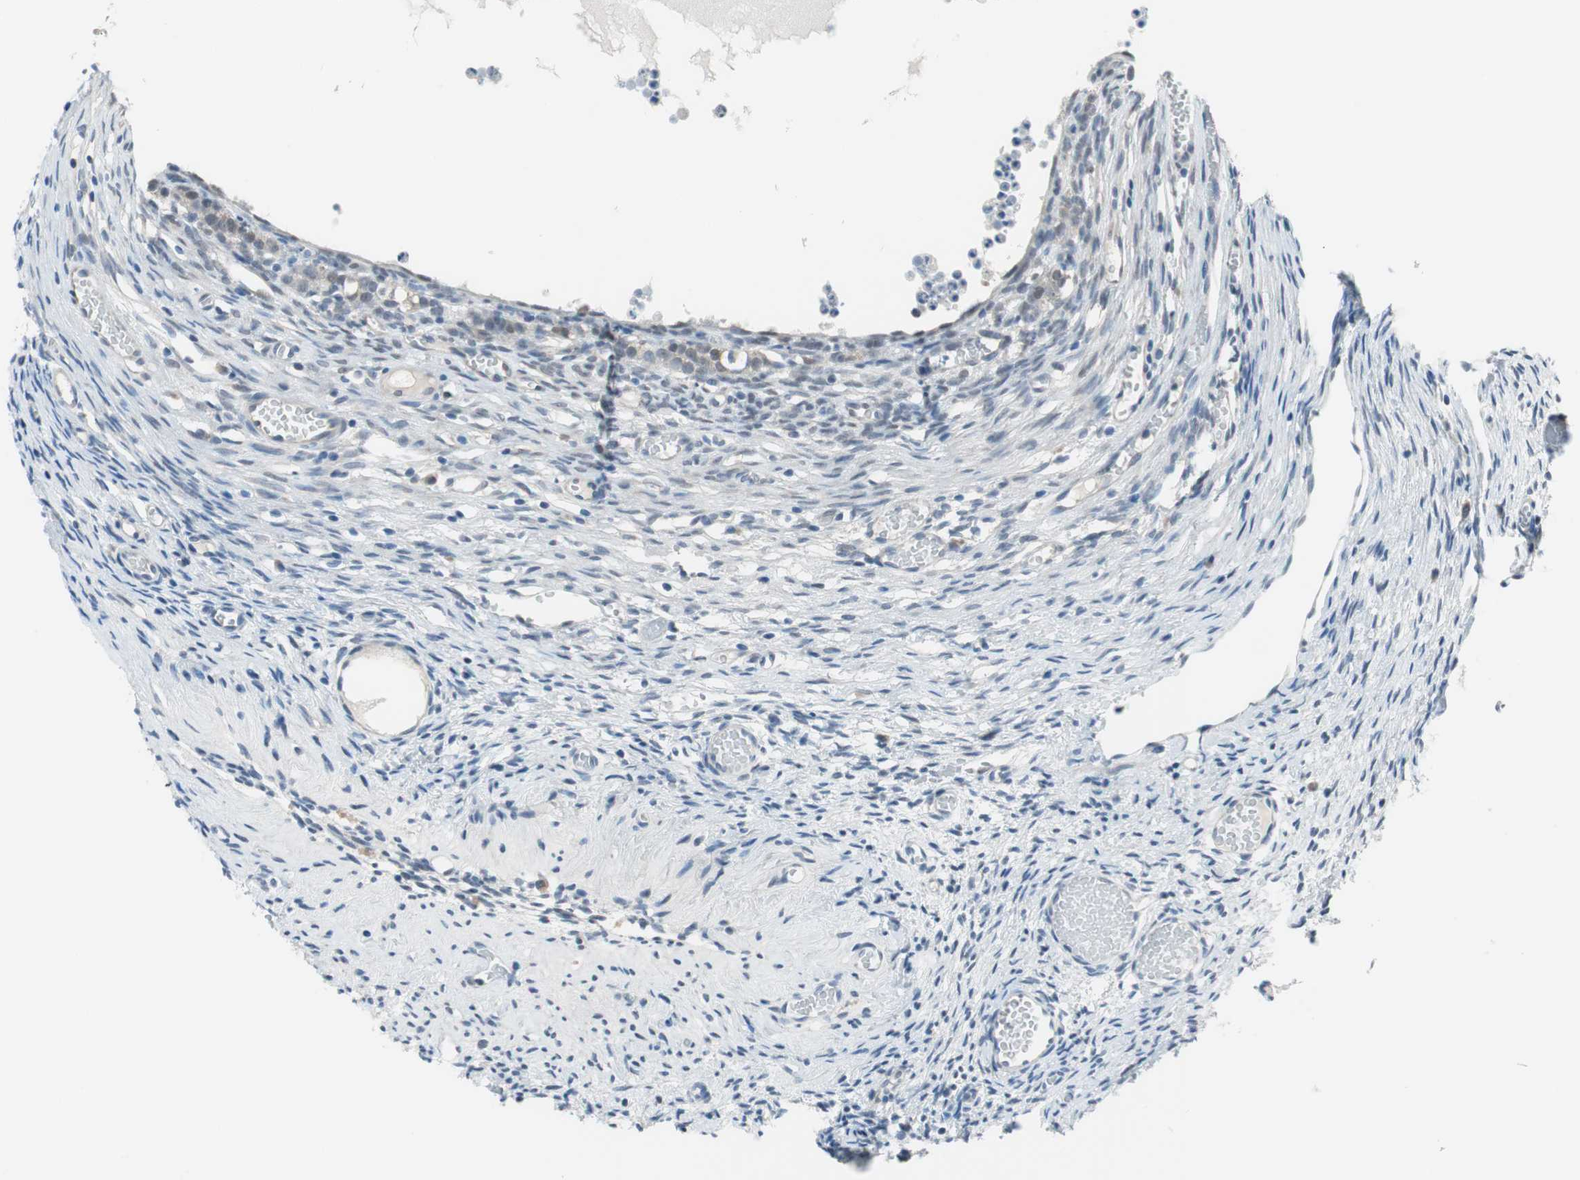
{"staining": {"intensity": "weak", "quantity": "<25%", "location": "nuclear"}, "tissue": "ovary", "cell_type": "Follicle cells", "image_type": "normal", "snomed": [{"axis": "morphology", "description": "Normal tissue, NOS"}, {"axis": "topography", "description": "Ovary"}], "caption": "Immunohistochemistry photomicrograph of benign ovary: ovary stained with DAB (3,3'-diaminobenzidine) exhibits no significant protein expression in follicle cells.", "gene": "GRHL1", "patient": {"sex": "female", "age": 35}}